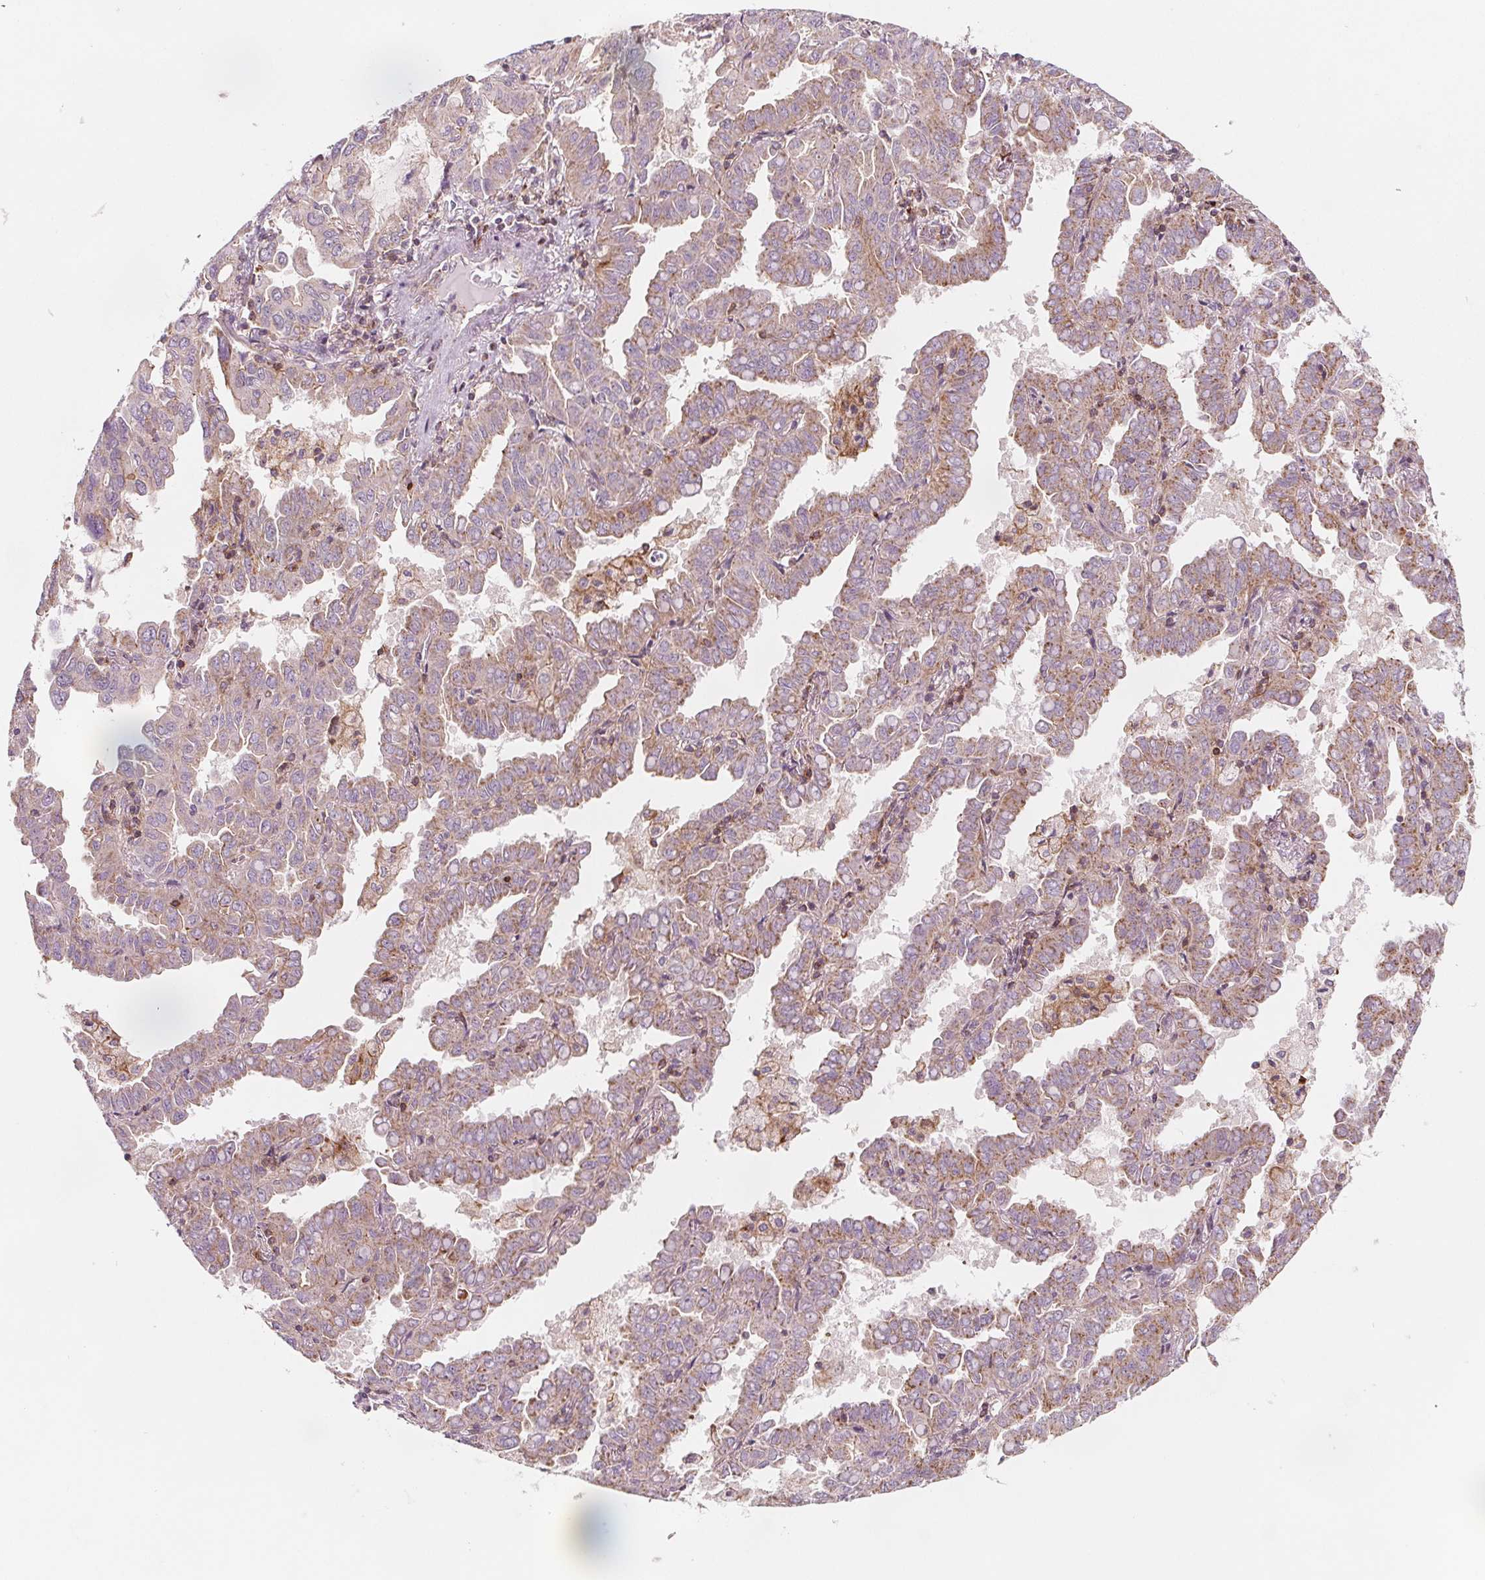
{"staining": {"intensity": "weak", "quantity": "25%-75%", "location": "cytoplasmic/membranous"}, "tissue": "lung cancer", "cell_type": "Tumor cells", "image_type": "cancer", "snomed": [{"axis": "morphology", "description": "Adenocarcinoma, NOS"}, {"axis": "topography", "description": "Lung"}], "caption": "This is an image of IHC staining of adenocarcinoma (lung), which shows weak staining in the cytoplasmic/membranous of tumor cells.", "gene": "ADAM33", "patient": {"sex": "male", "age": 64}}